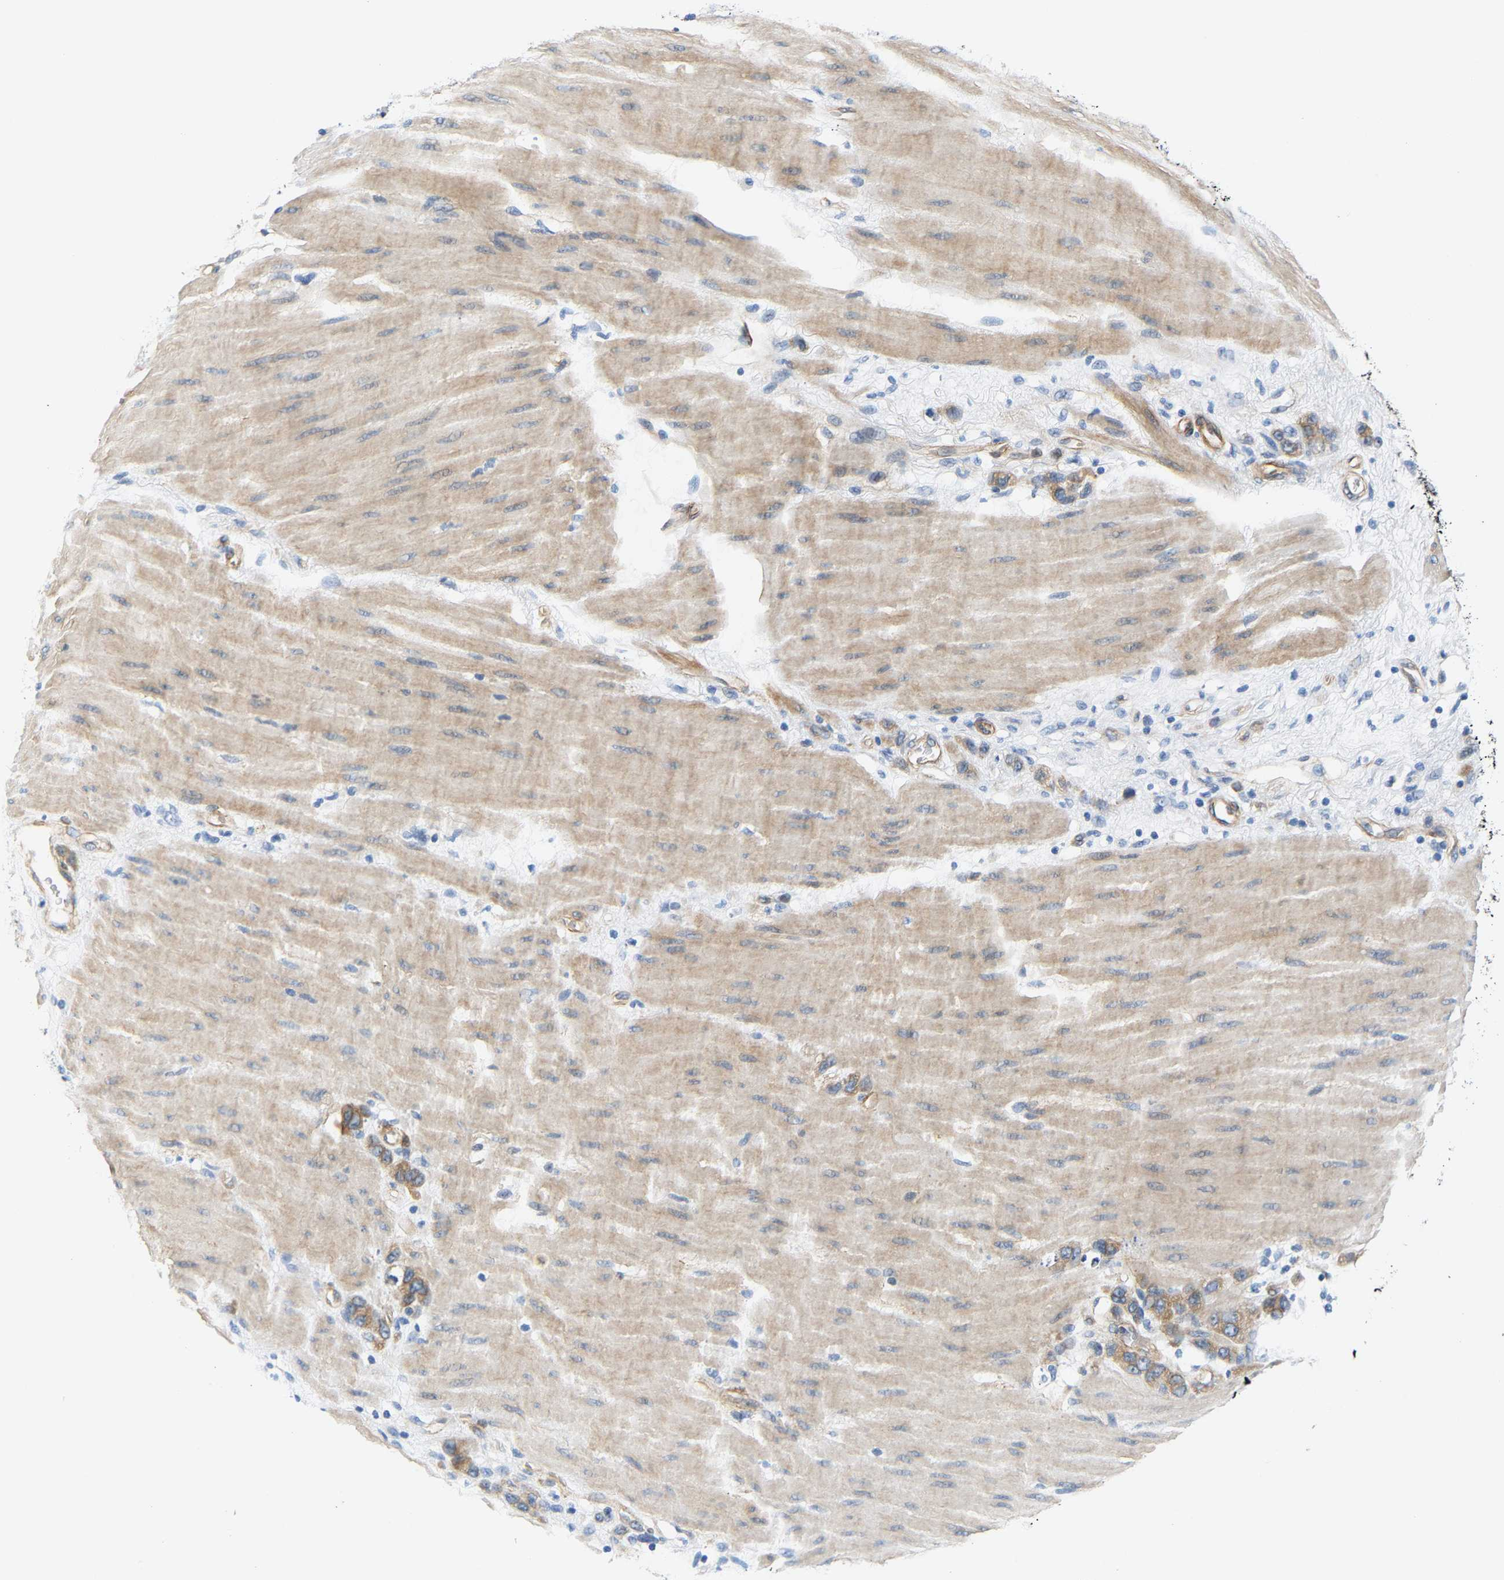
{"staining": {"intensity": "moderate", "quantity": "25%-75%", "location": "cytoplasmic/membranous"}, "tissue": "stomach cancer", "cell_type": "Tumor cells", "image_type": "cancer", "snomed": [{"axis": "morphology", "description": "Adenocarcinoma, NOS"}, {"axis": "topography", "description": "Stomach"}], "caption": "Human stomach cancer stained with a brown dye demonstrates moderate cytoplasmic/membranous positive expression in about 25%-75% of tumor cells.", "gene": "PAWR", "patient": {"sex": "male", "age": 82}}